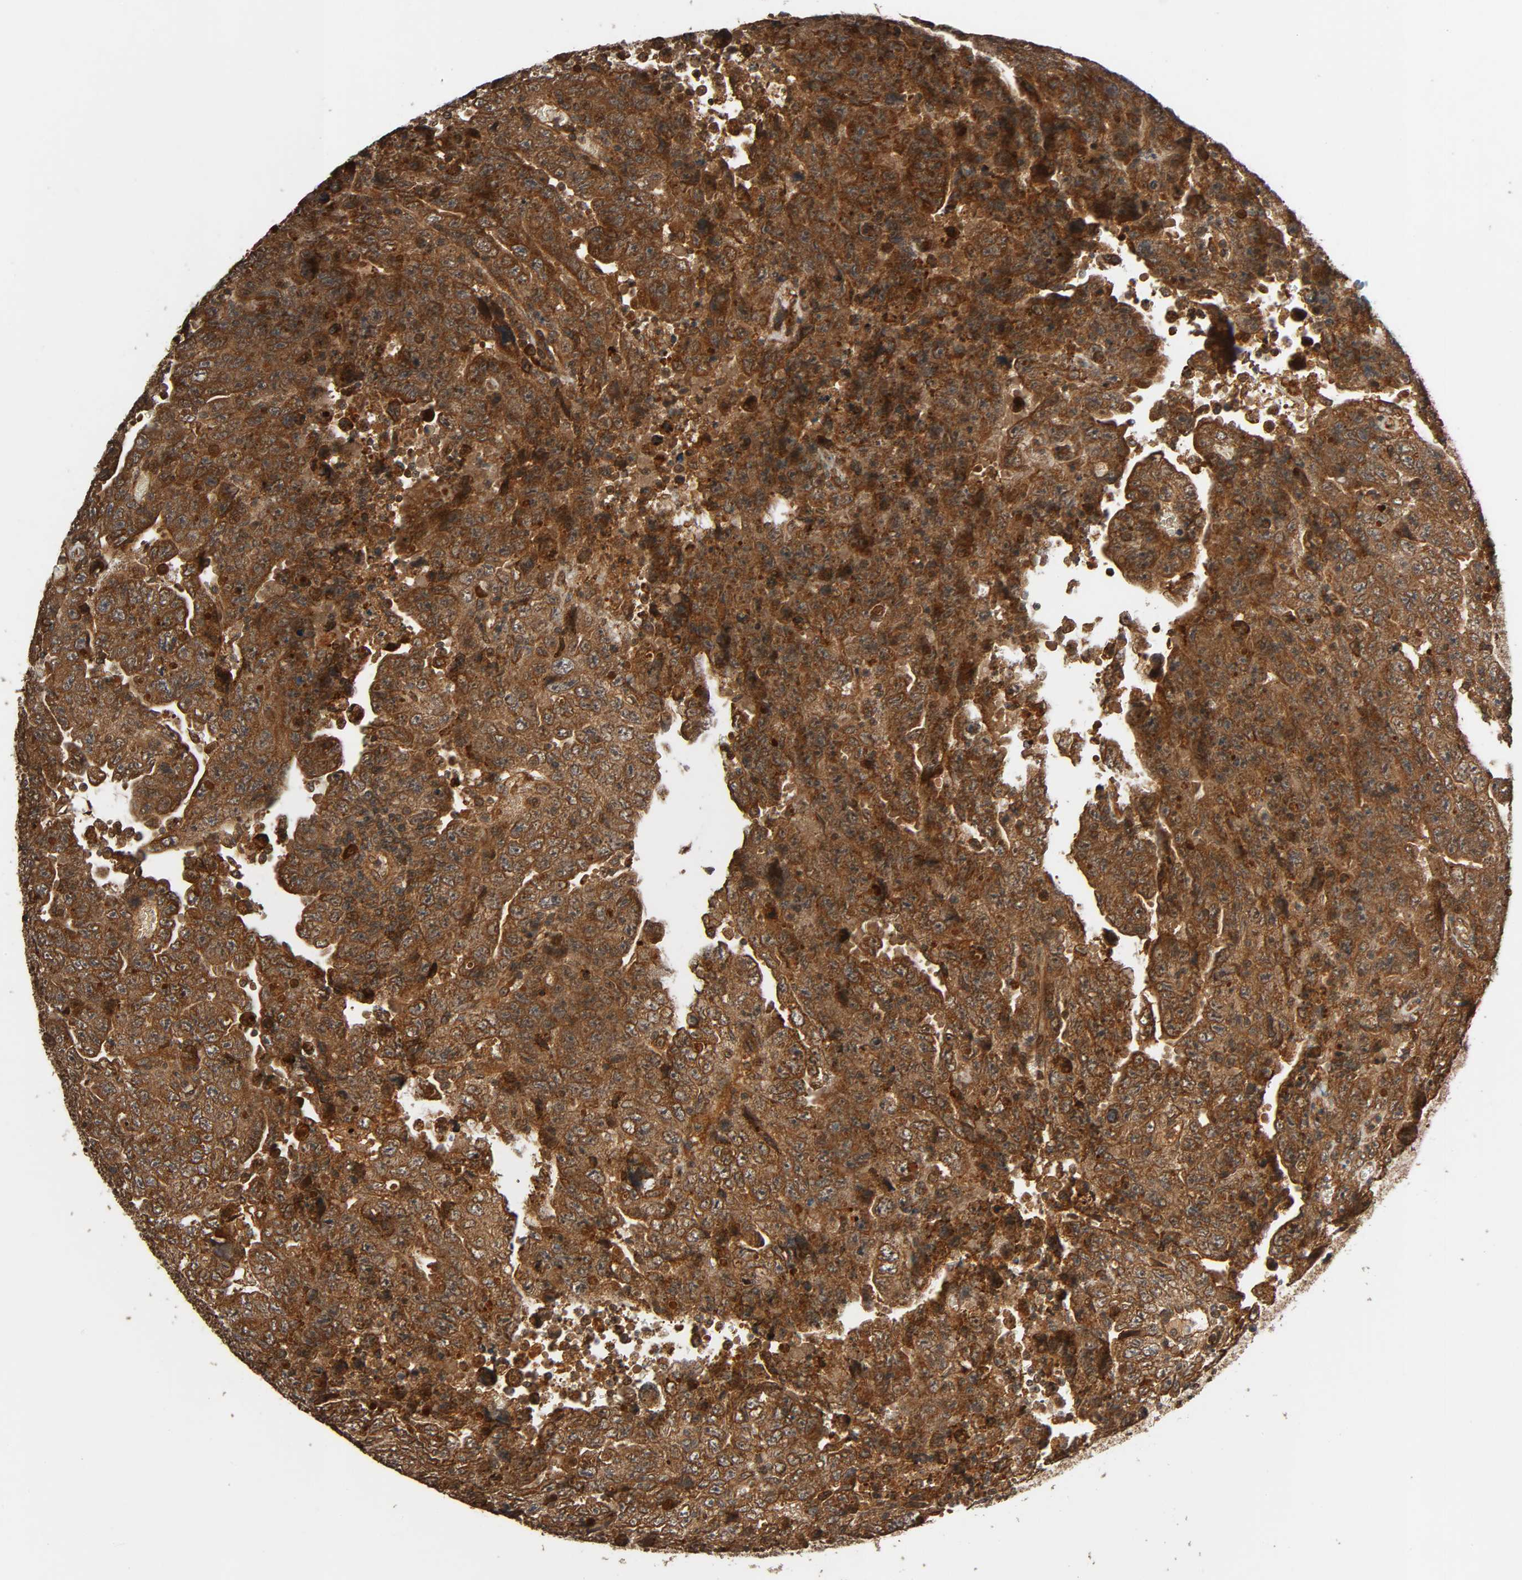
{"staining": {"intensity": "strong", "quantity": ">75%", "location": "cytoplasmic/membranous"}, "tissue": "testis cancer", "cell_type": "Tumor cells", "image_type": "cancer", "snomed": [{"axis": "morphology", "description": "Carcinoma, Embryonal, NOS"}, {"axis": "topography", "description": "Testis"}], "caption": "Protein expression analysis of testis cancer (embryonal carcinoma) shows strong cytoplasmic/membranous positivity in approximately >75% of tumor cells.", "gene": "MAP3K8", "patient": {"sex": "male", "age": 28}}